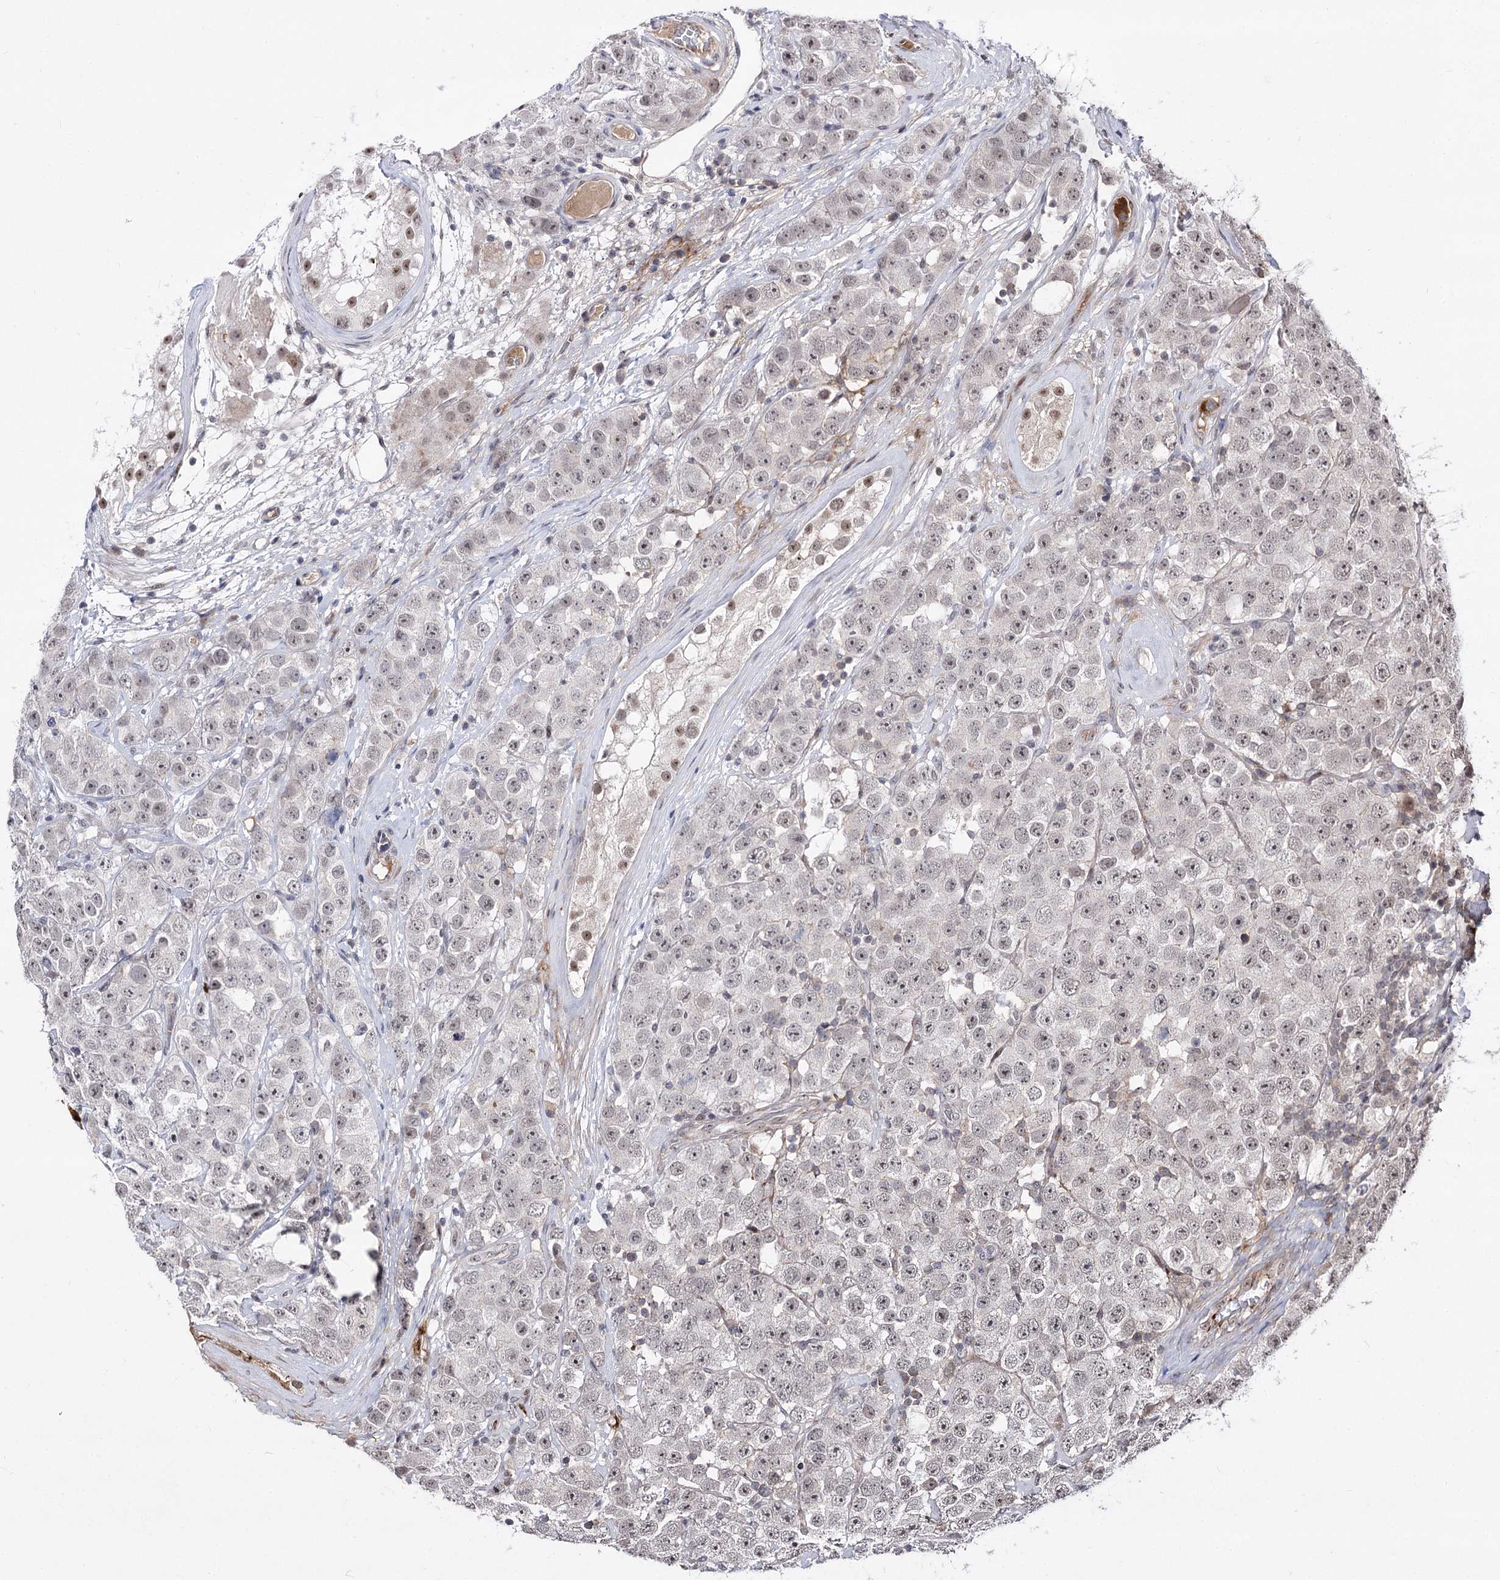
{"staining": {"intensity": "weak", "quantity": ">75%", "location": "nuclear"}, "tissue": "testis cancer", "cell_type": "Tumor cells", "image_type": "cancer", "snomed": [{"axis": "morphology", "description": "Seminoma, NOS"}, {"axis": "topography", "description": "Testis"}], "caption": "Brown immunohistochemical staining in testis seminoma demonstrates weak nuclear staining in approximately >75% of tumor cells.", "gene": "STOX1", "patient": {"sex": "male", "age": 28}}